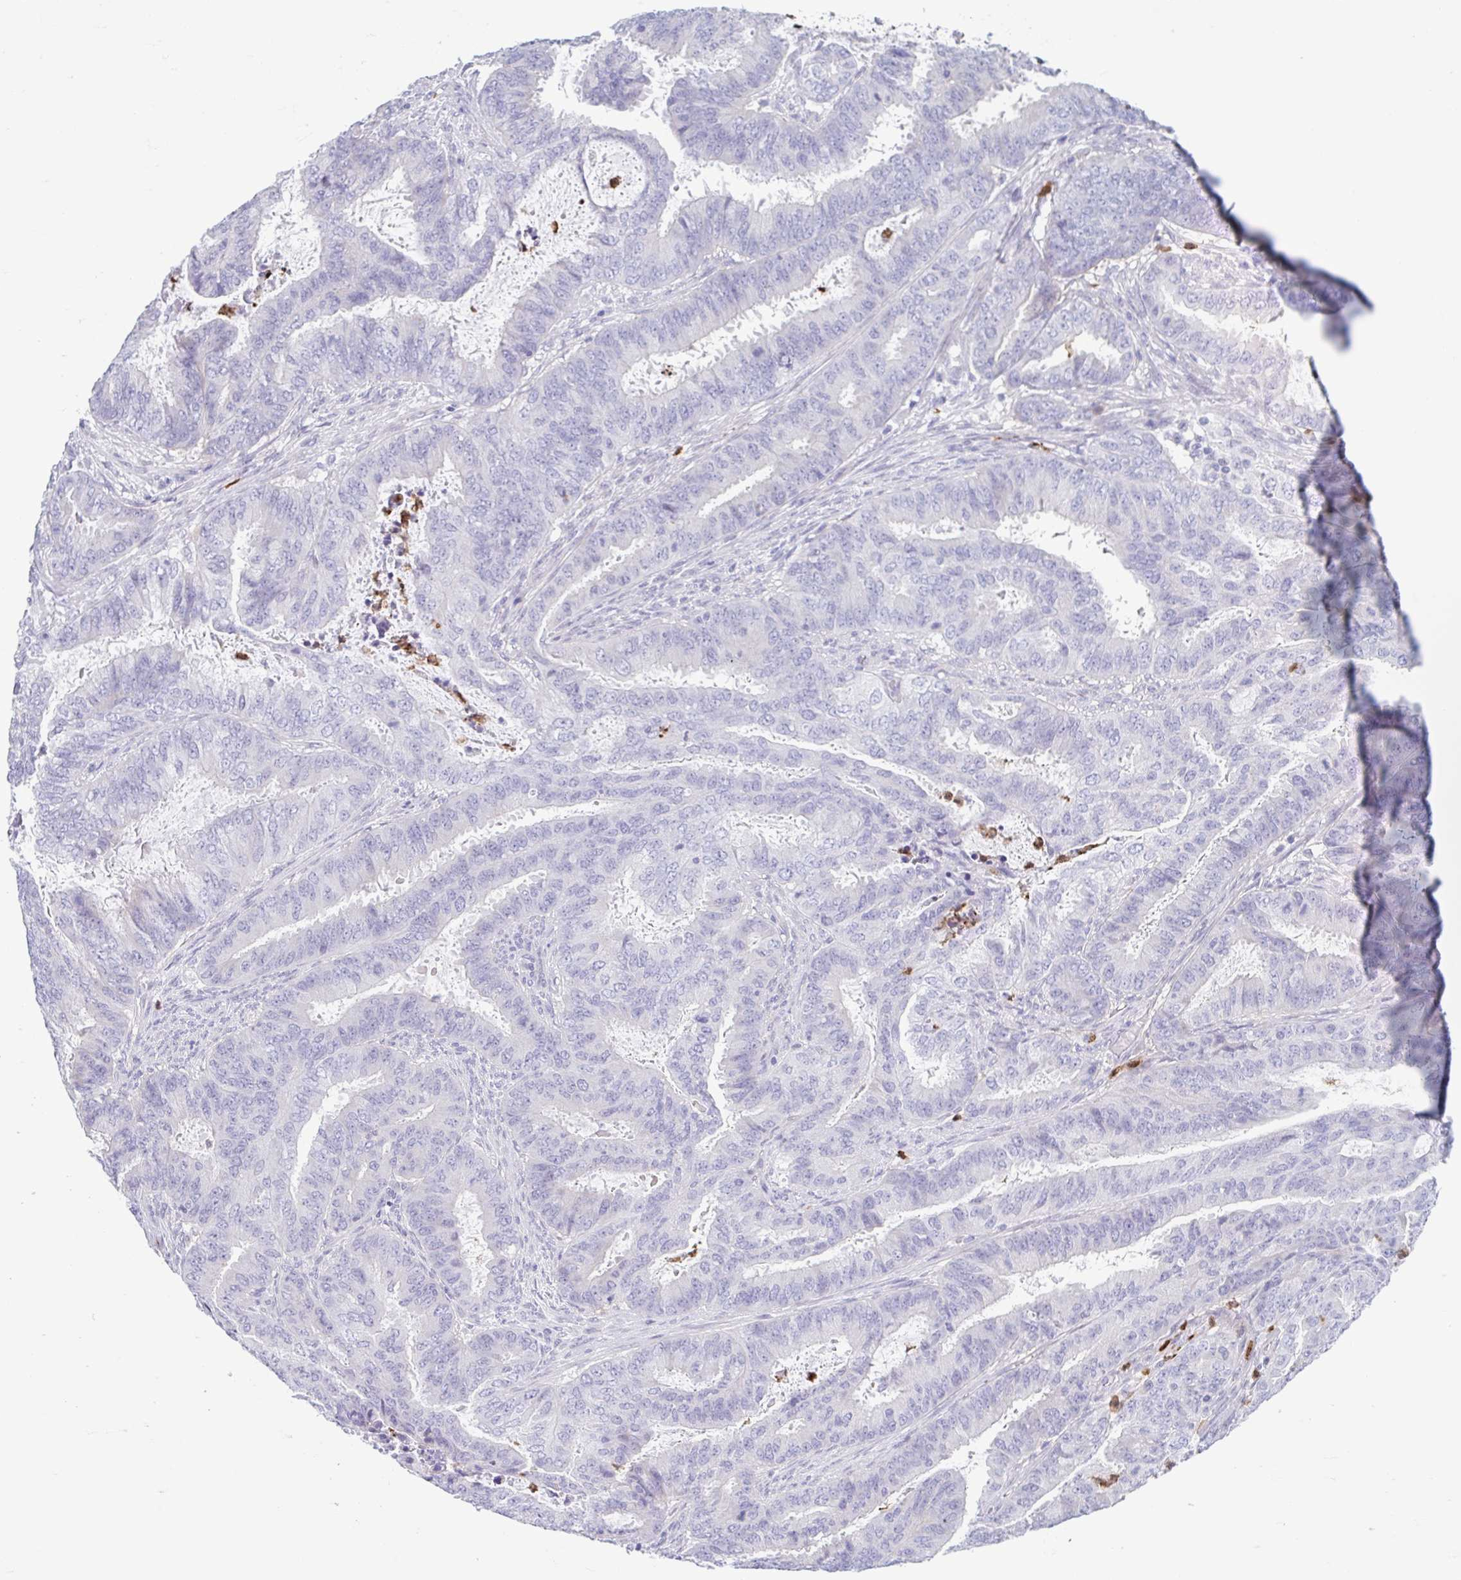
{"staining": {"intensity": "negative", "quantity": "none", "location": "none"}, "tissue": "endometrial cancer", "cell_type": "Tumor cells", "image_type": "cancer", "snomed": [{"axis": "morphology", "description": "Adenocarcinoma, NOS"}, {"axis": "topography", "description": "Endometrium"}], "caption": "An immunohistochemistry histopathology image of endometrial adenocarcinoma is shown. There is no staining in tumor cells of endometrial adenocarcinoma. (Brightfield microscopy of DAB IHC at high magnification).", "gene": "CEP120", "patient": {"sex": "female", "age": 51}}